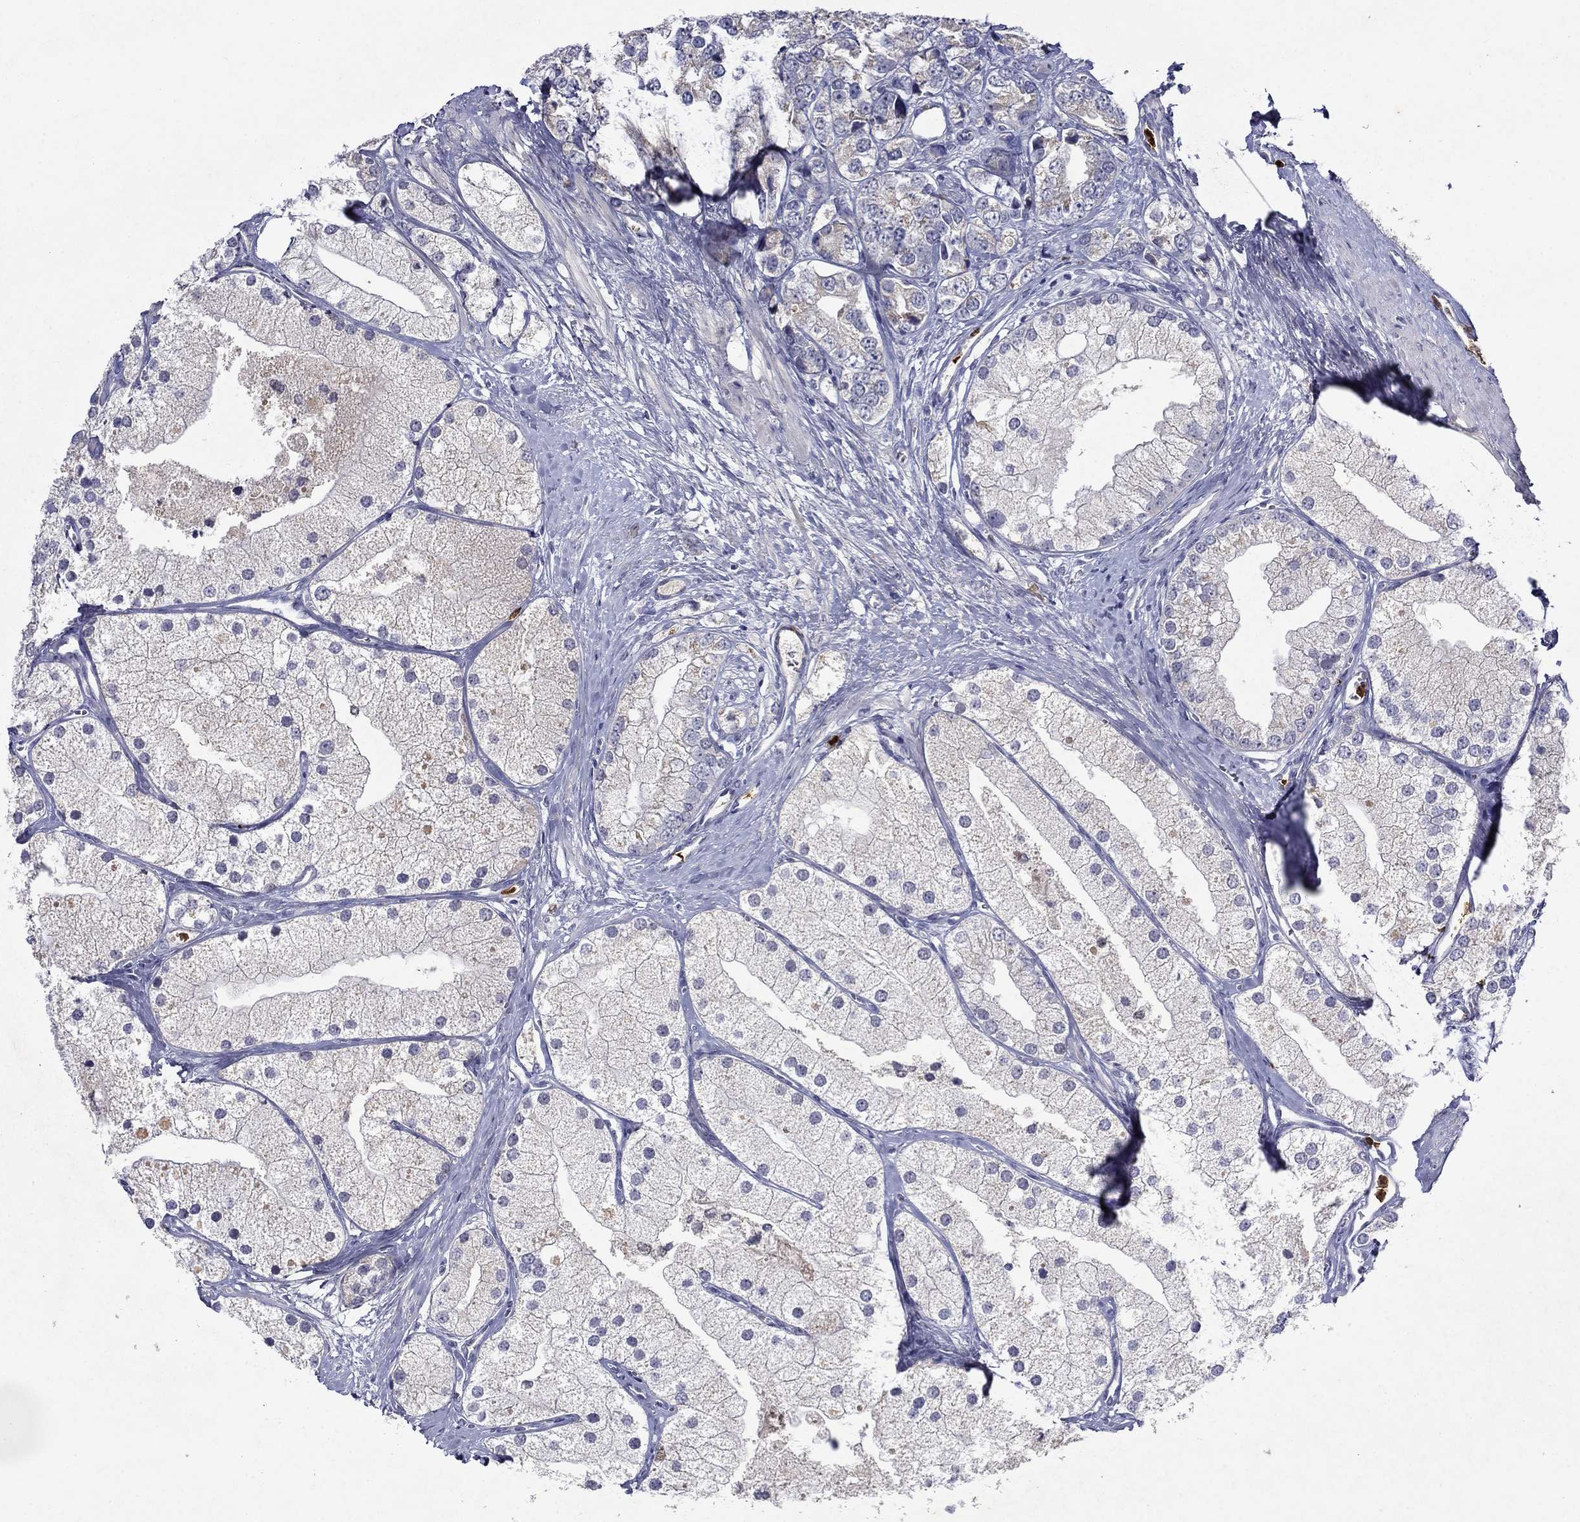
{"staining": {"intensity": "negative", "quantity": "none", "location": "none"}, "tissue": "prostate cancer", "cell_type": "Tumor cells", "image_type": "cancer", "snomed": [{"axis": "morphology", "description": "Adenocarcinoma, NOS"}, {"axis": "topography", "description": "Prostate and seminal vesicle, NOS"}, {"axis": "topography", "description": "Prostate"}], "caption": "A histopathology image of prostate adenocarcinoma stained for a protein demonstrates no brown staining in tumor cells. Nuclei are stained in blue.", "gene": "IRF5", "patient": {"sex": "male", "age": 79}}